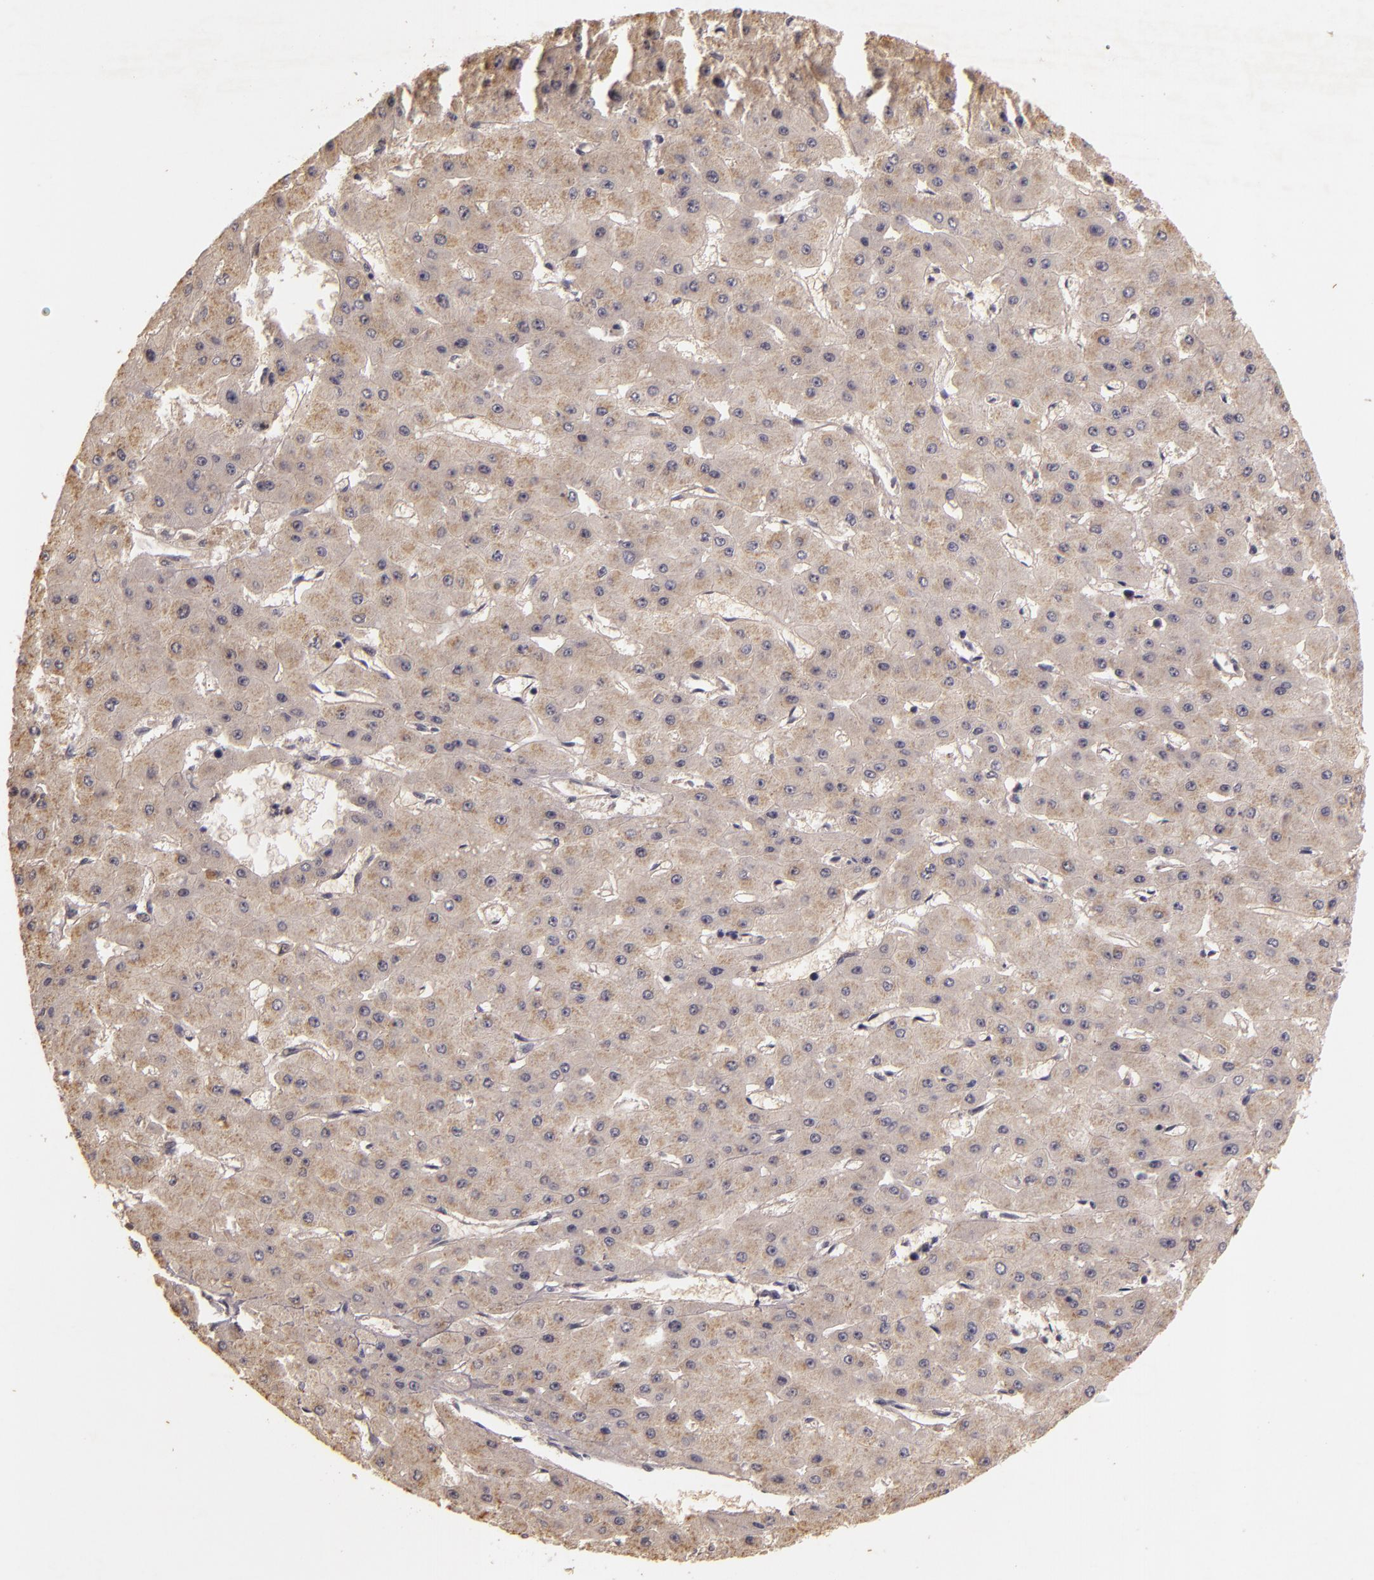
{"staining": {"intensity": "weak", "quantity": "25%-75%", "location": "cytoplasmic/membranous"}, "tissue": "liver cancer", "cell_type": "Tumor cells", "image_type": "cancer", "snomed": [{"axis": "morphology", "description": "Carcinoma, Hepatocellular, NOS"}, {"axis": "topography", "description": "Liver"}], "caption": "IHC (DAB) staining of human liver cancer (hepatocellular carcinoma) exhibits weak cytoplasmic/membranous protein expression in about 25%-75% of tumor cells. (DAB = brown stain, brightfield microscopy at high magnification).", "gene": "TFF1", "patient": {"sex": "female", "age": 52}}